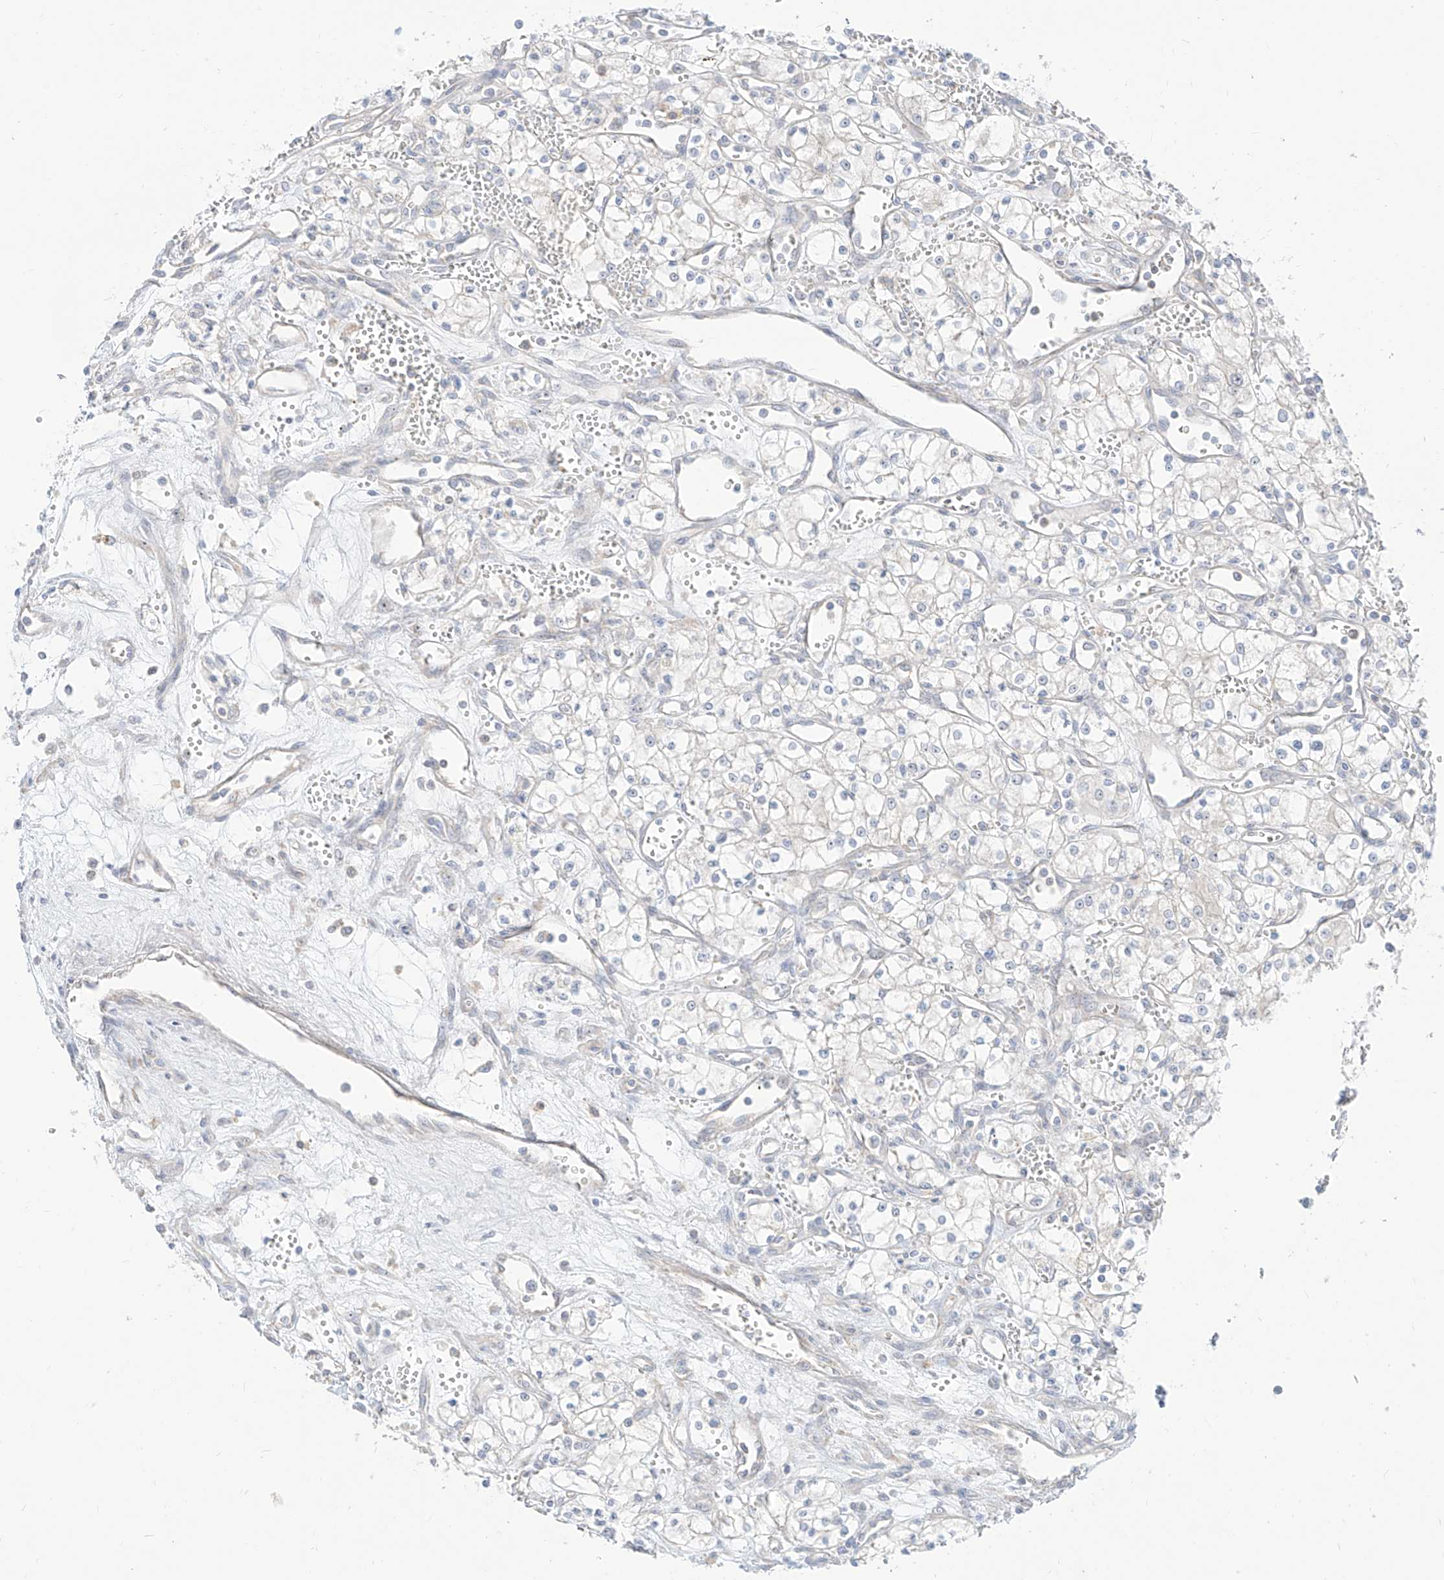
{"staining": {"intensity": "negative", "quantity": "none", "location": "none"}, "tissue": "renal cancer", "cell_type": "Tumor cells", "image_type": "cancer", "snomed": [{"axis": "morphology", "description": "Adenocarcinoma, NOS"}, {"axis": "topography", "description": "Kidney"}], "caption": "DAB (3,3'-diaminobenzidine) immunohistochemical staining of human adenocarcinoma (renal) displays no significant positivity in tumor cells.", "gene": "SYTL3", "patient": {"sex": "male", "age": 59}}